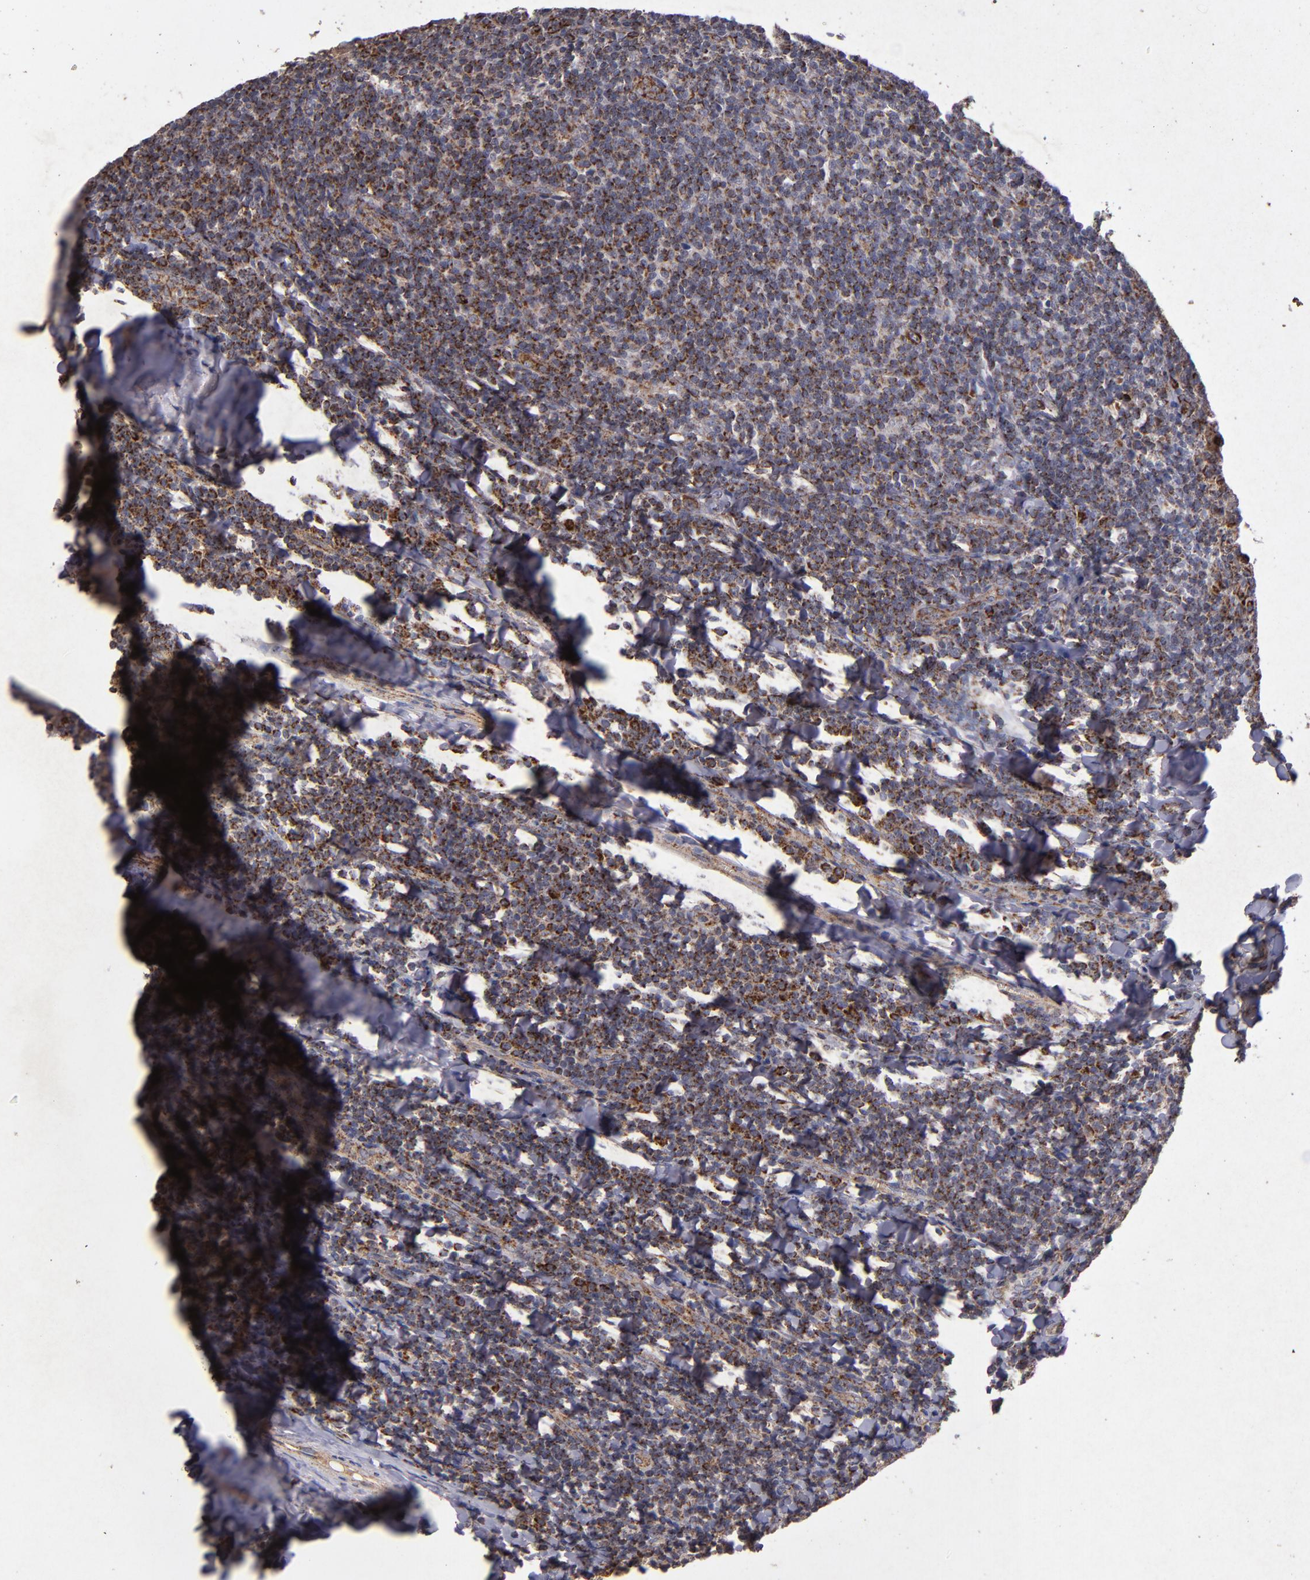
{"staining": {"intensity": "strong", "quantity": ">75%", "location": "cytoplasmic/membranous"}, "tissue": "tonsil", "cell_type": "Germinal center cells", "image_type": "normal", "snomed": [{"axis": "morphology", "description": "Normal tissue, NOS"}, {"axis": "topography", "description": "Tonsil"}], "caption": "Immunohistochemical staining of benign tonsil displays high levels of strong cytoplasmic/membranous expression in about >75% of germinal center cells. Ihc stains the protein in brown and the nuclei are stained blue.", "gene": "TIMM9", "patient": {"sex": "male", "age": 31}}